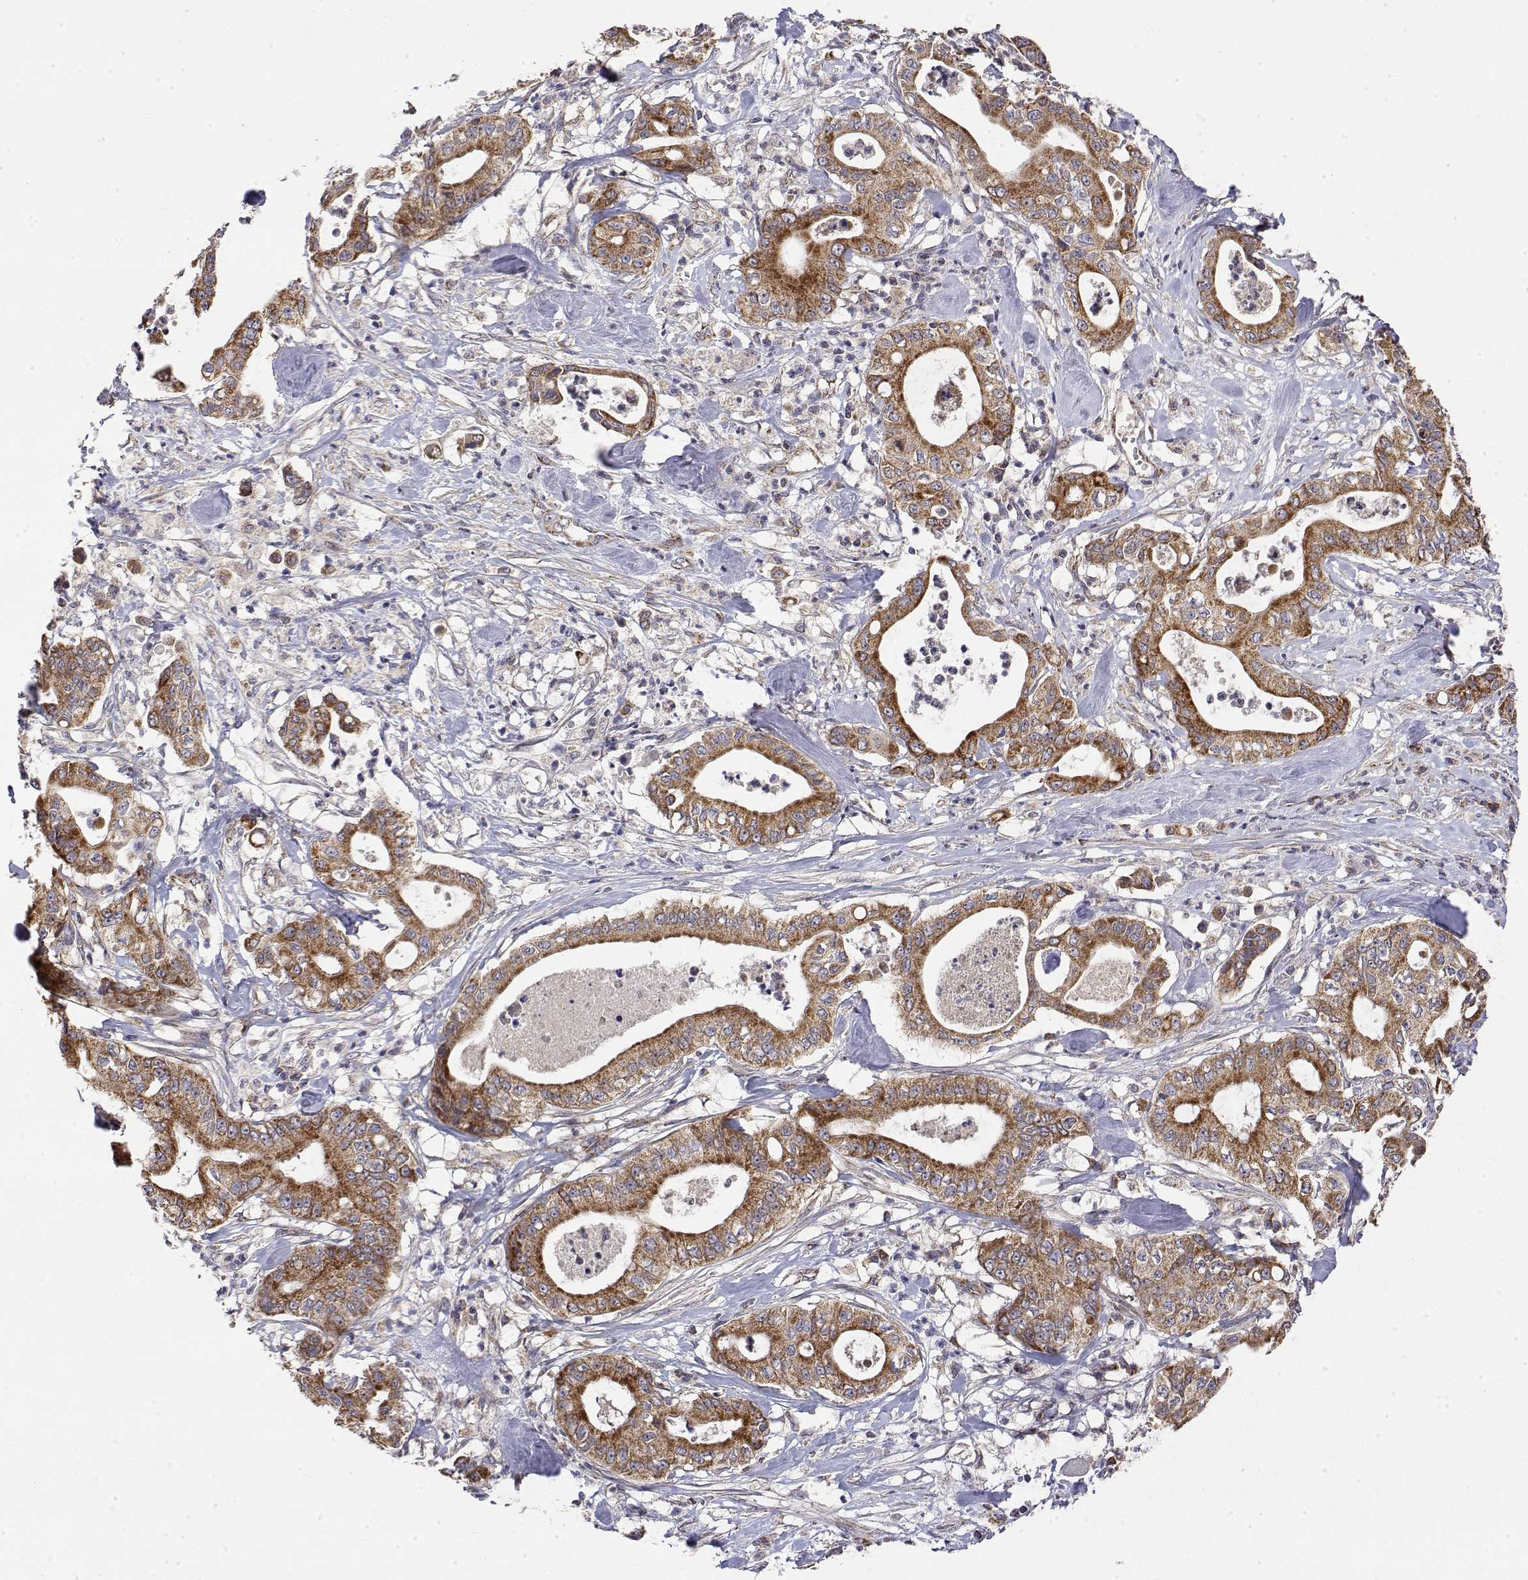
{"staining": {"intensity": "moderate", "quantity": ">75%", "location": "cytoplasmic/membranous"}, "tissue": "pancreatic cancer", "cell_type": "Tumor cells", "image_type": "cancer", "snomed": [{"axis": "morphology", "description": "Adenocarcinoma, NOS"}, {"axis": "topography", "description": "Pancreas"}], "caption": "Moderate cytoplasmic/membranous protein staining is present in approximately >75% of tumor cells in adenocarcinoma (pancreatic). (DAB (3,3'-diaminobenzidine) = brown stain, brightfield microscopy at high magnification).", "gene": "GADD45GIP1", "patient": {"sex": "male", "age": 71}}